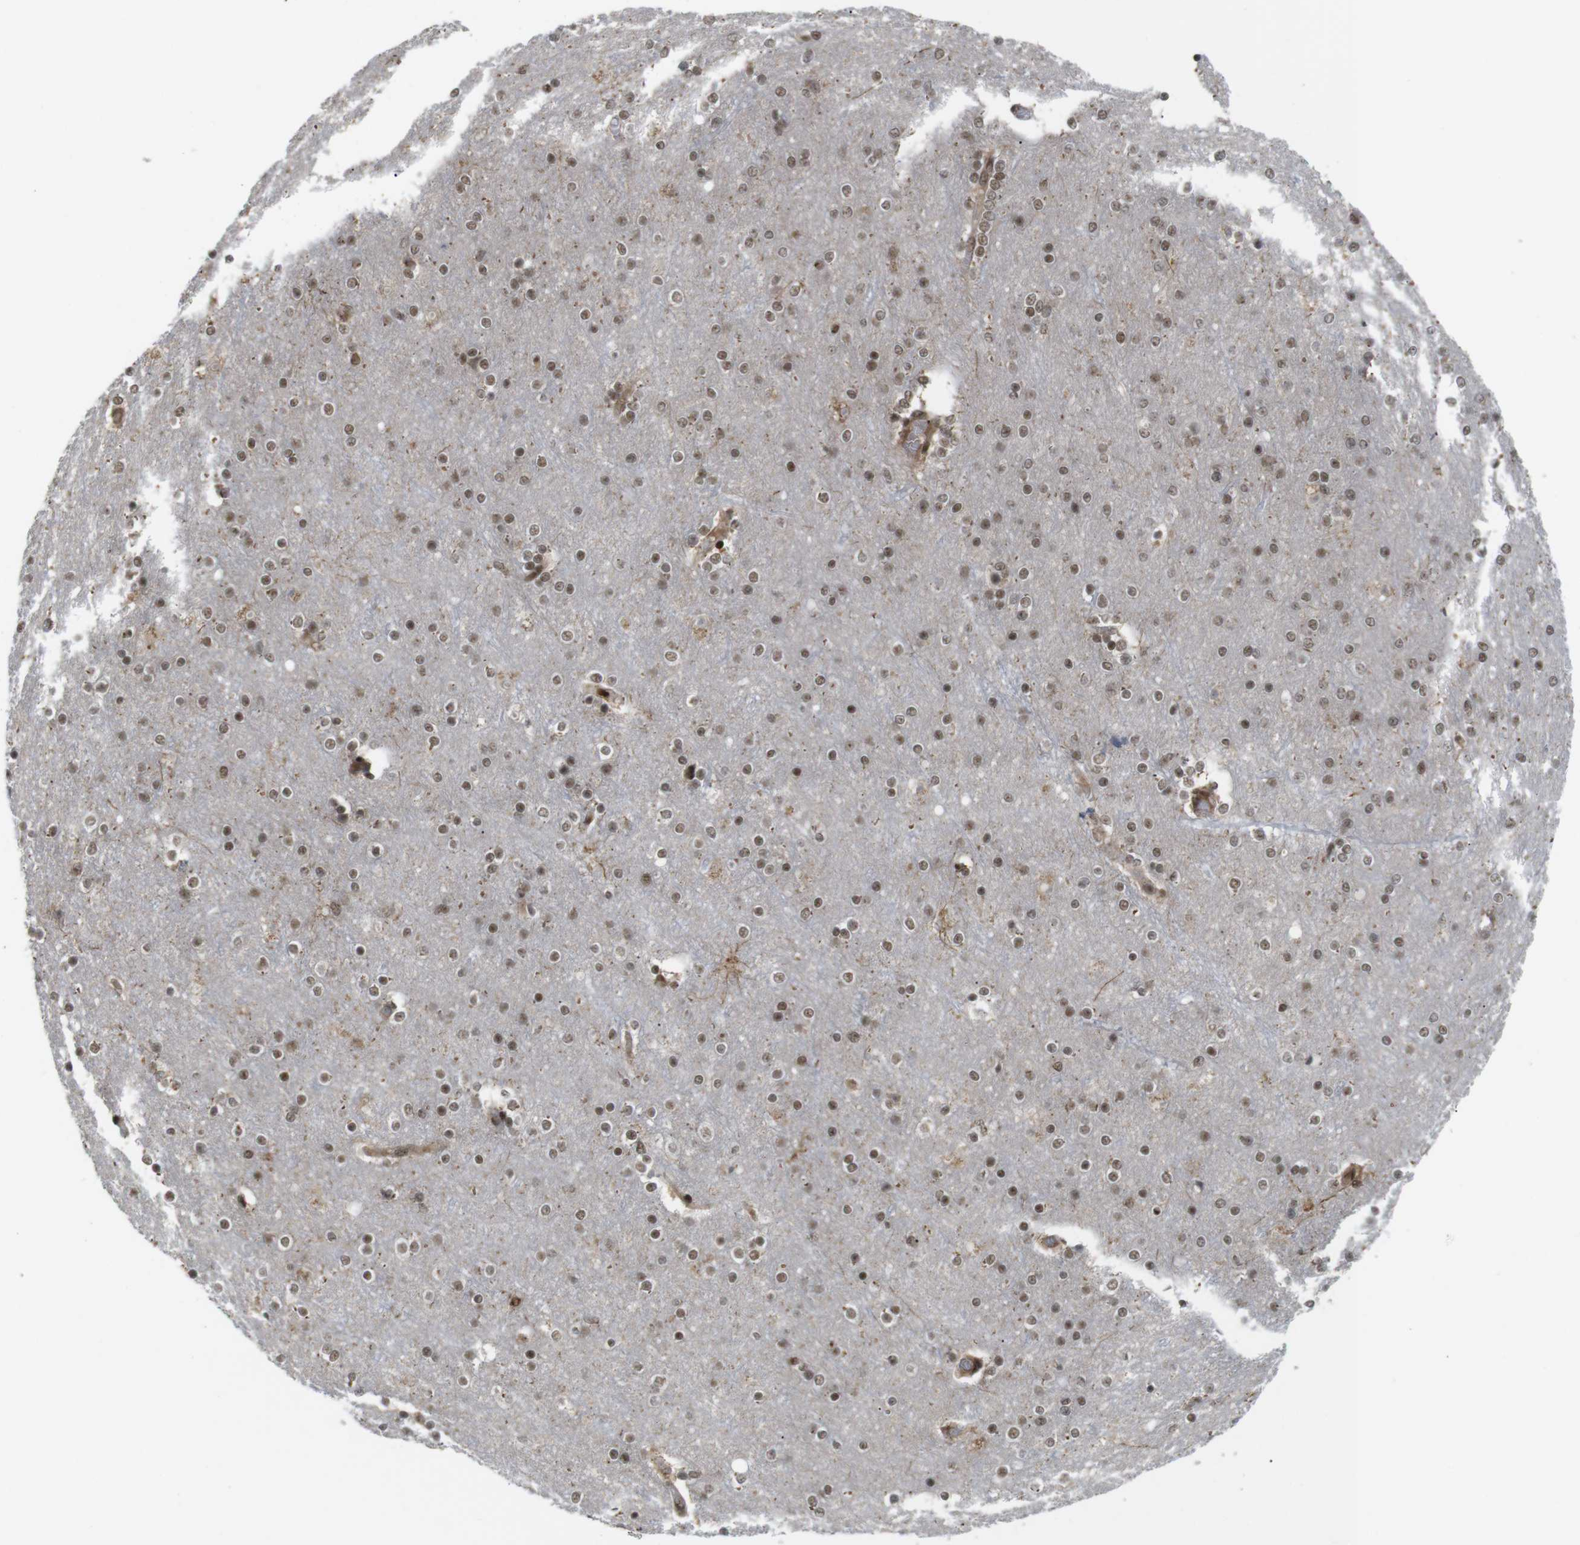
{"staining": {"intensity": "weak", "quantity": ">75%", "location": "nuclear"}, "tissue": "cerebral cortex", "cell_type": "Endothelial cells", "image_type": "normal", "snomed": [{"axis": "morphology", "description": "Normal tissue, NOS"}, {"axis": "topography", "description": "Cerebral cortex"}], "caption": "IHC (DAB) staining of normal cerebral cortex reveals weak nuclear protein positivity in about >75% of endothelial cells. The staining was performed using DAB (3,3'-diaminobenzidine) to visualize the protein expression in brown, while the nuclei were stained in blue with hematoxylin (Magnification: 20x).", "gene": "SP2", "patient": {"sex": "female", "age": 54}}